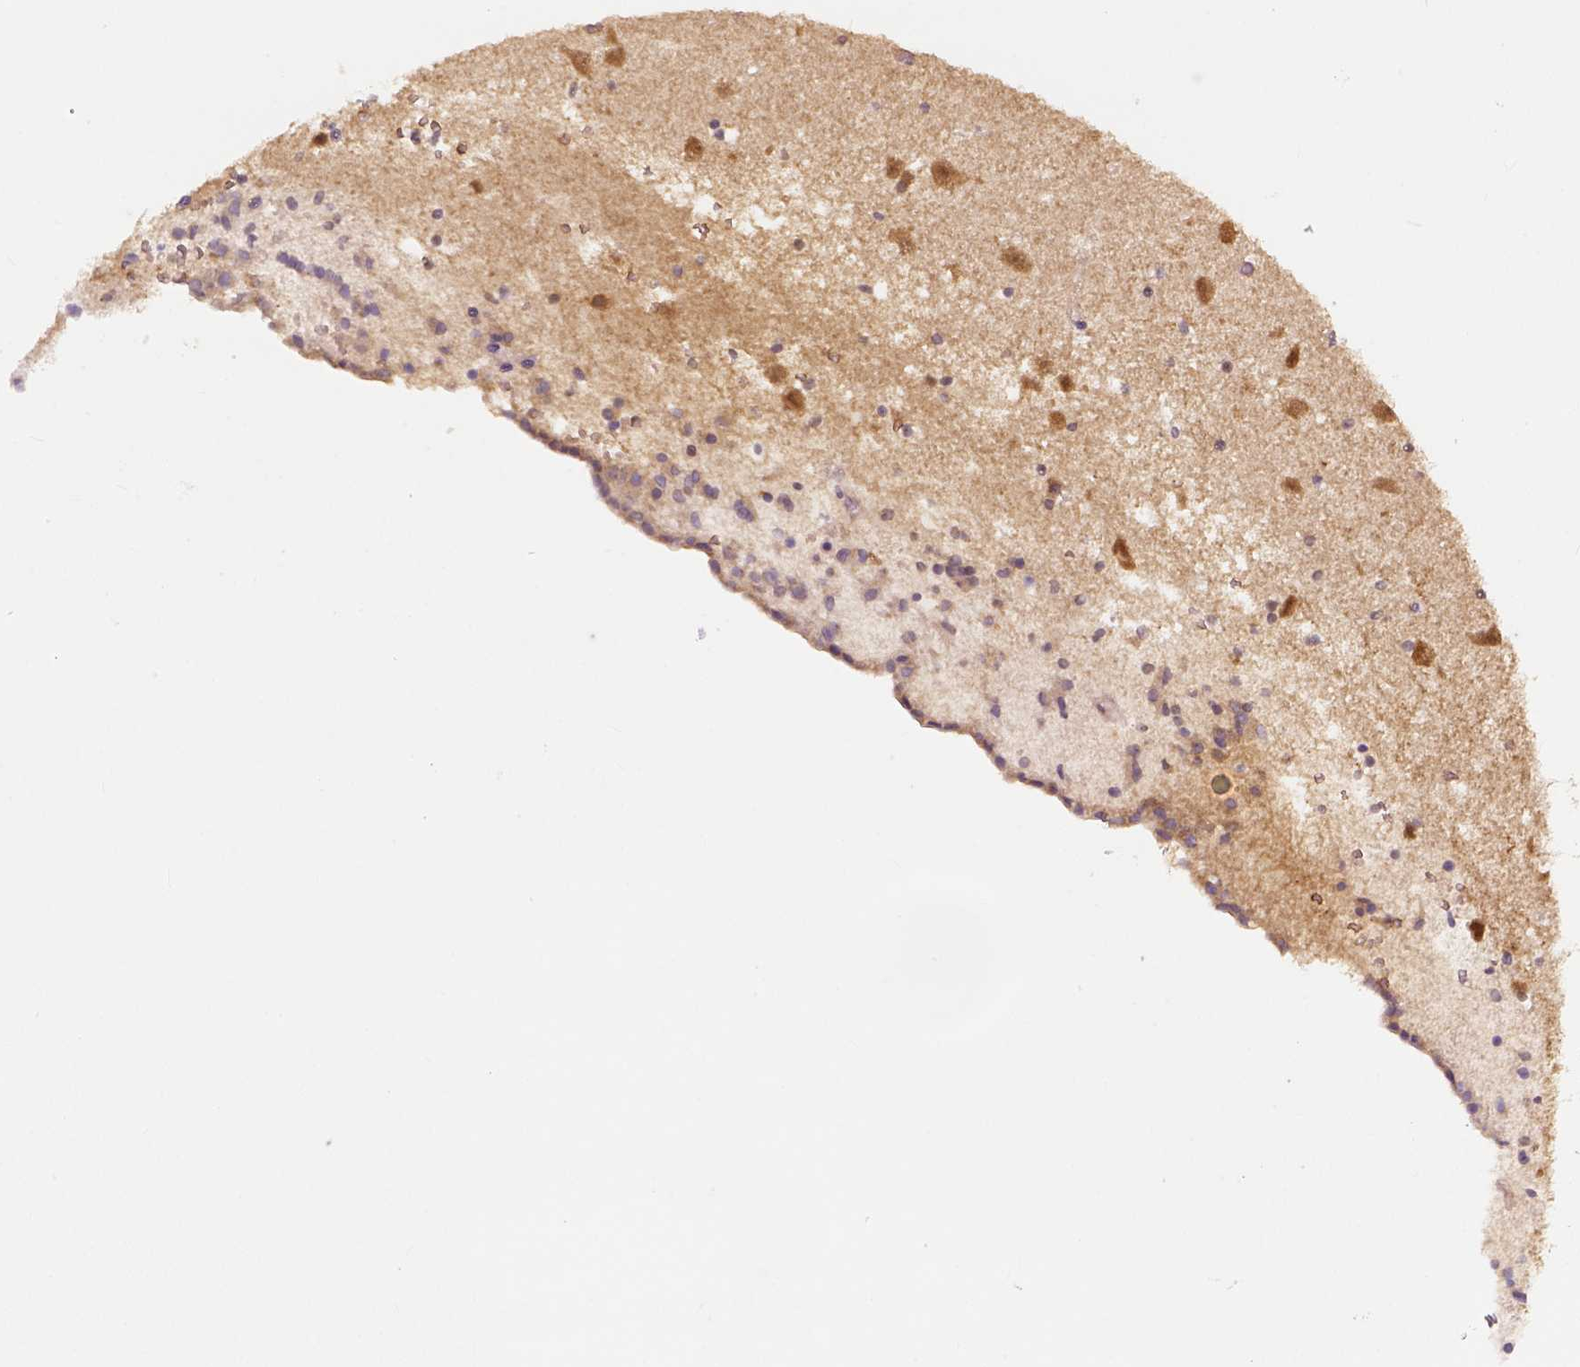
{"staining": {"intensity": "negative", "quantity": "none", "location": "none"}, "tissue": "caudate", "cell_type": "Glial cells", "image_type": "normal", "snomed": [{"axis": "morphology", "description": "Normal tissue, NOS"}, {"axis": "topography", "description": "Lateral ventricle wall"}], "caption": "An immunohistochemistry image of unremarkable caudate is shown. There is no staining in glial cells of caudate.", "gene": "NECAB1", "patient": {"sex": "female", "age": 42}}